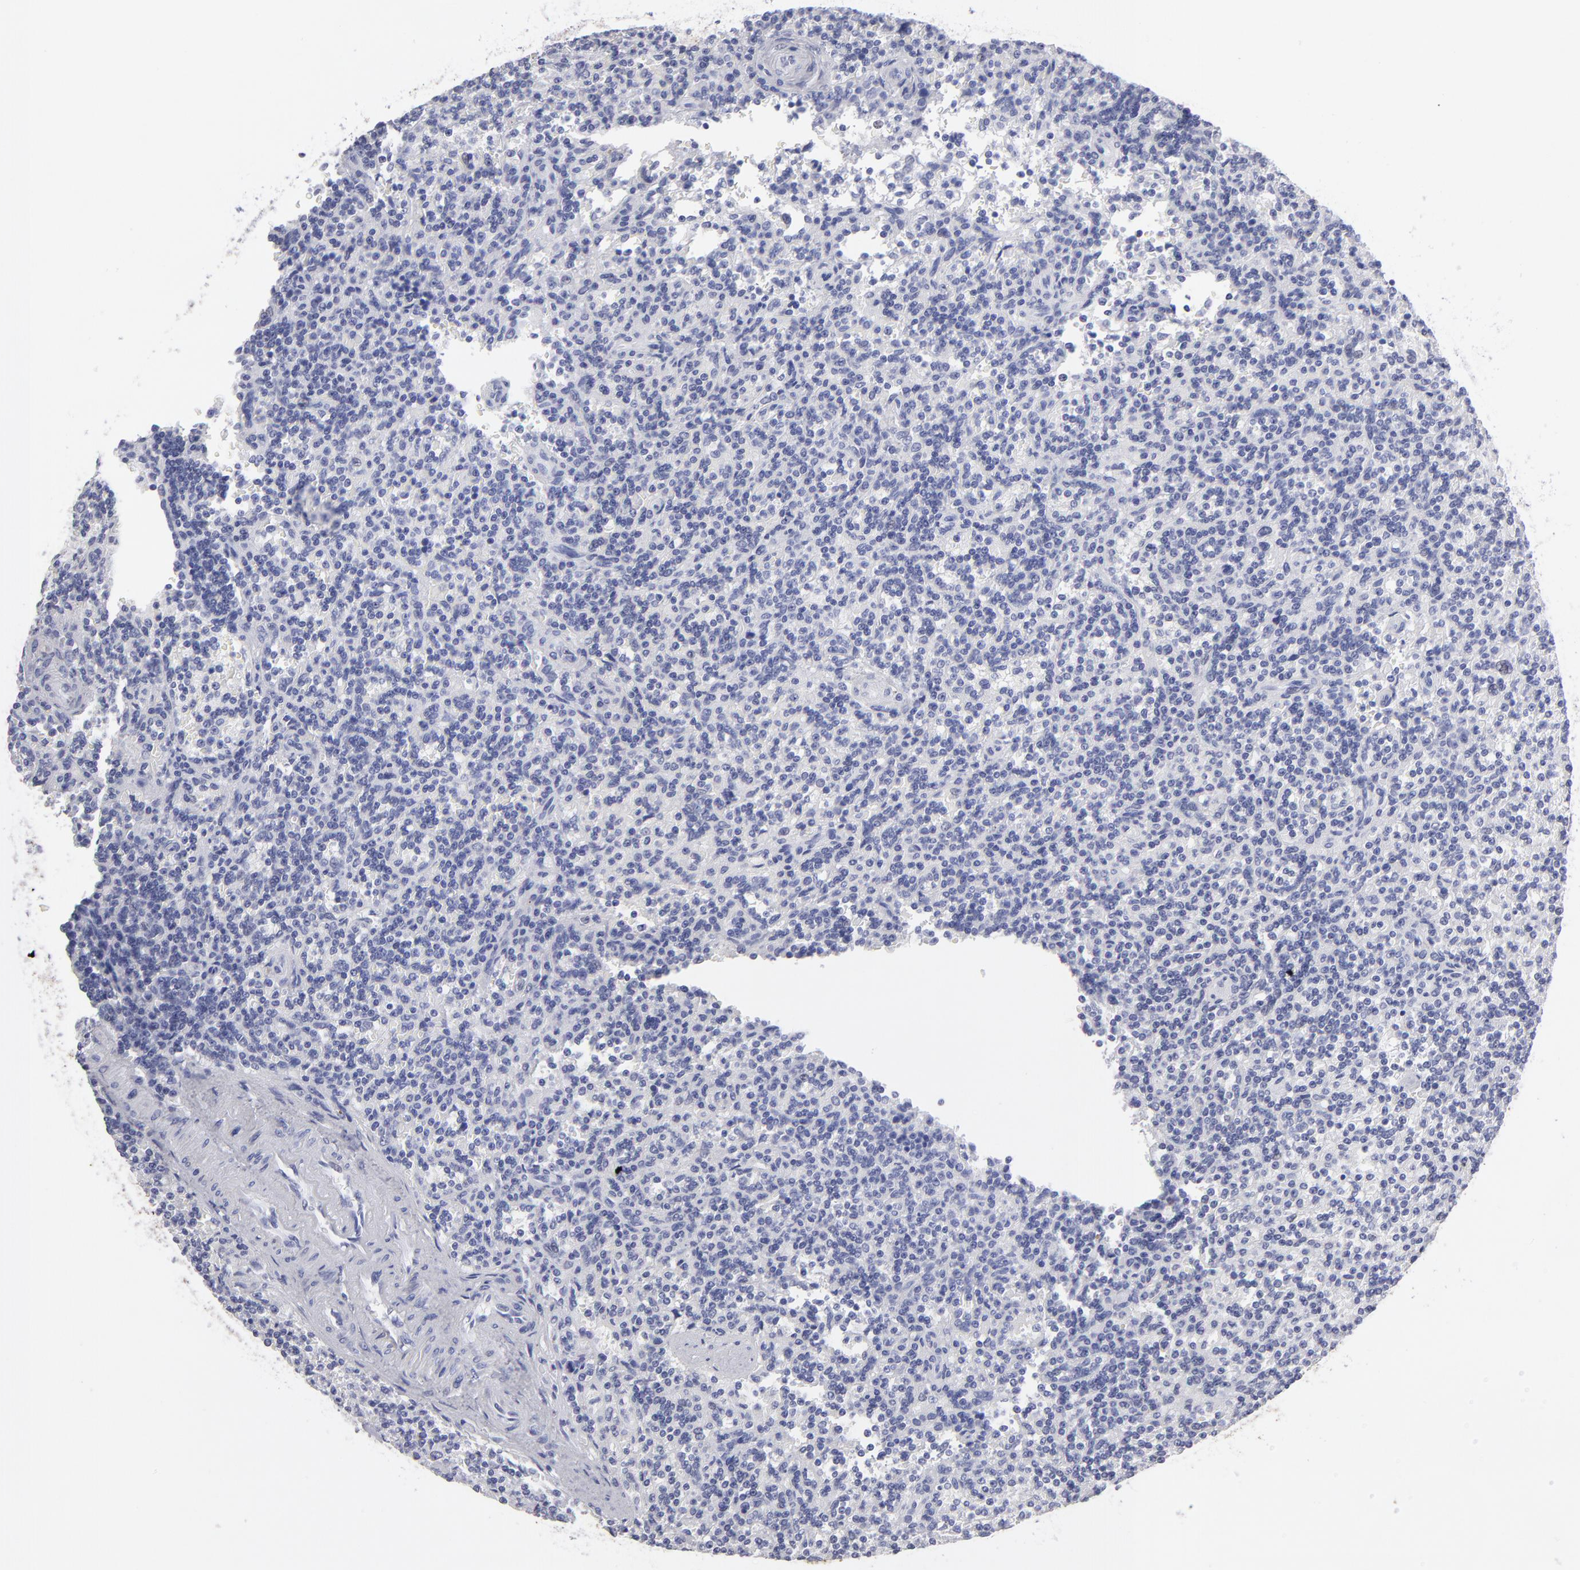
{"staining": {"intensity": "negative", "quantity": "none", "location": "none"}, "tissue": "lymphoma", "cell_type": "Tumor cells", "image_type": "cancer", "snomed": [{"axis": "morphology", "description": "Malignant lymphoma, non-Hodgkin's type, Low grade"}, {"axis": "topography", "description": "Spleen"}], "caption": "High magnification brightfield microscopy of low-grade malignant lymphoma, non-Hodgkin's type stained with DAB (3,3'-diaminobenzidine) (brown) and counterstained with hematoxylin (blue): tumor cells show no significant expression.", "gene": "ALDOB", "patient": {"sex": "male", "age": 73}}